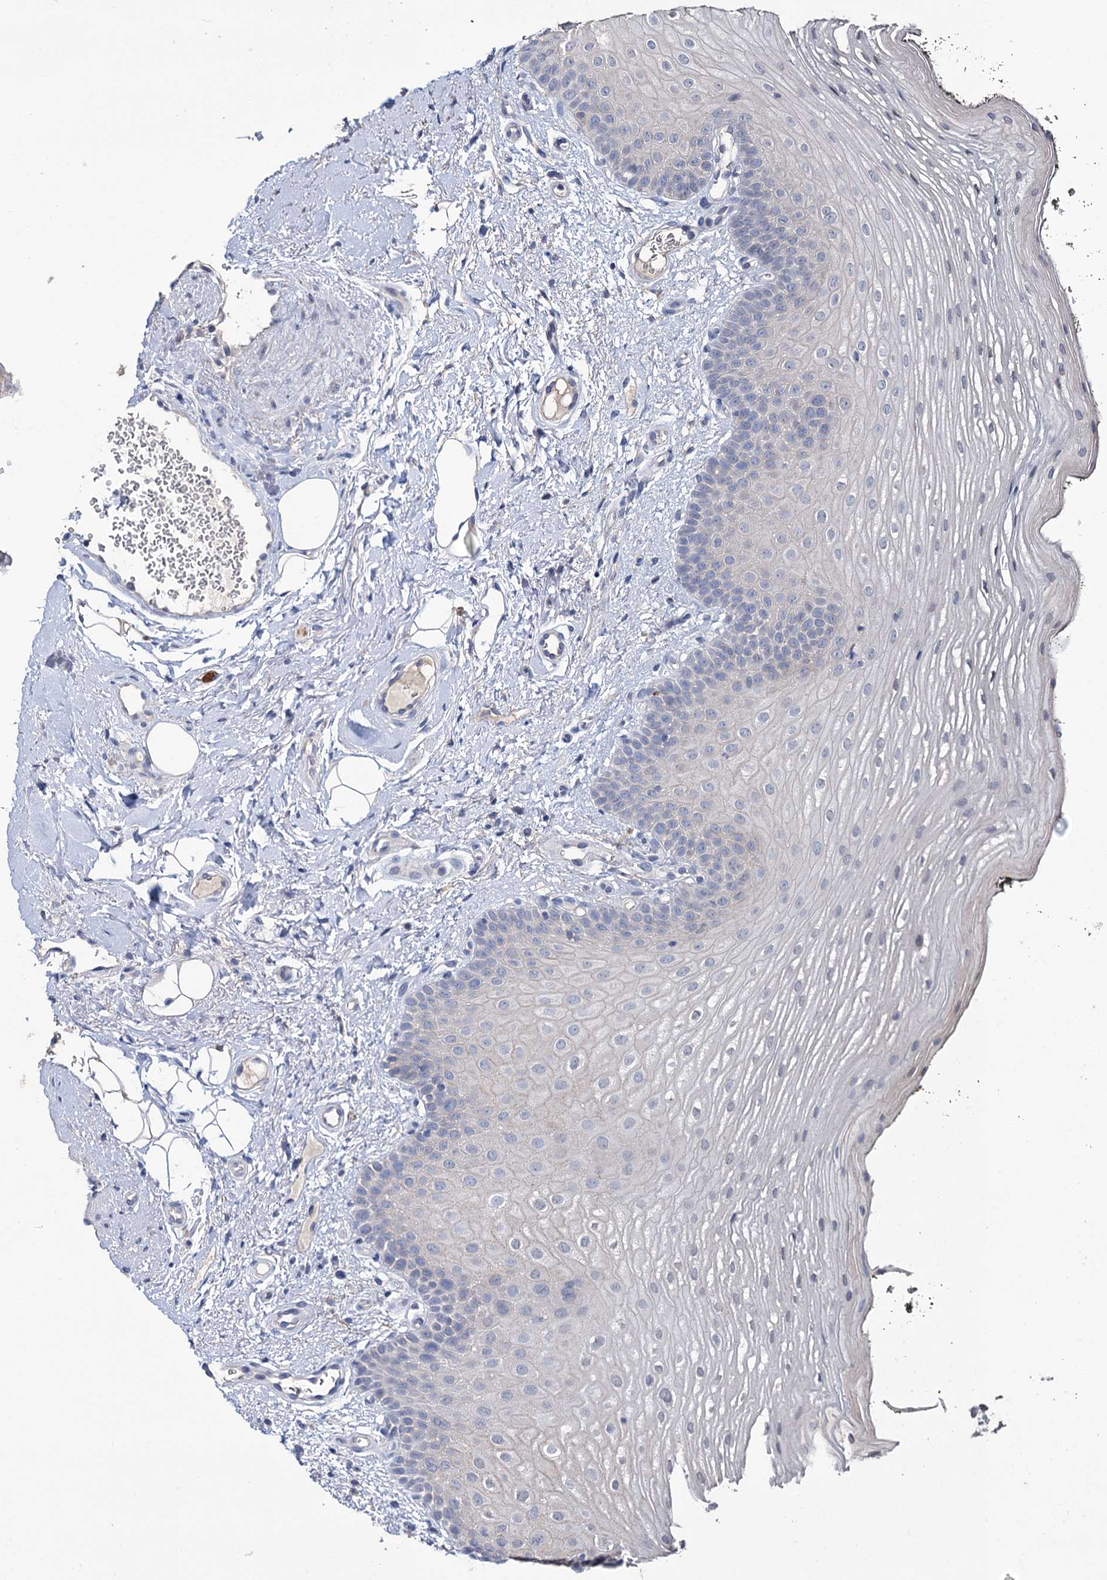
{"staining": {"intensity": "negative", "quantity": "none", "location": "none"}, "tissue": "oral mucosa", "cell_type": "Squamous epithelial cells", "image_type": "normal", "snomed": [{"axis": "morphology", "description": "No evidence of malignacy"}, {"axis": "topography", "description": "Oral tissue"}, {"axis": "topography", "description": "Head-Neck"}], "caption": "This is an immunohistochemistry (IHC) photomicrograph of unremarkable oral mucosa. There is no expression in squamous epithelial cells.", "gene": "EPB41L5", "patient": {"sex": "male", "age": 68}}